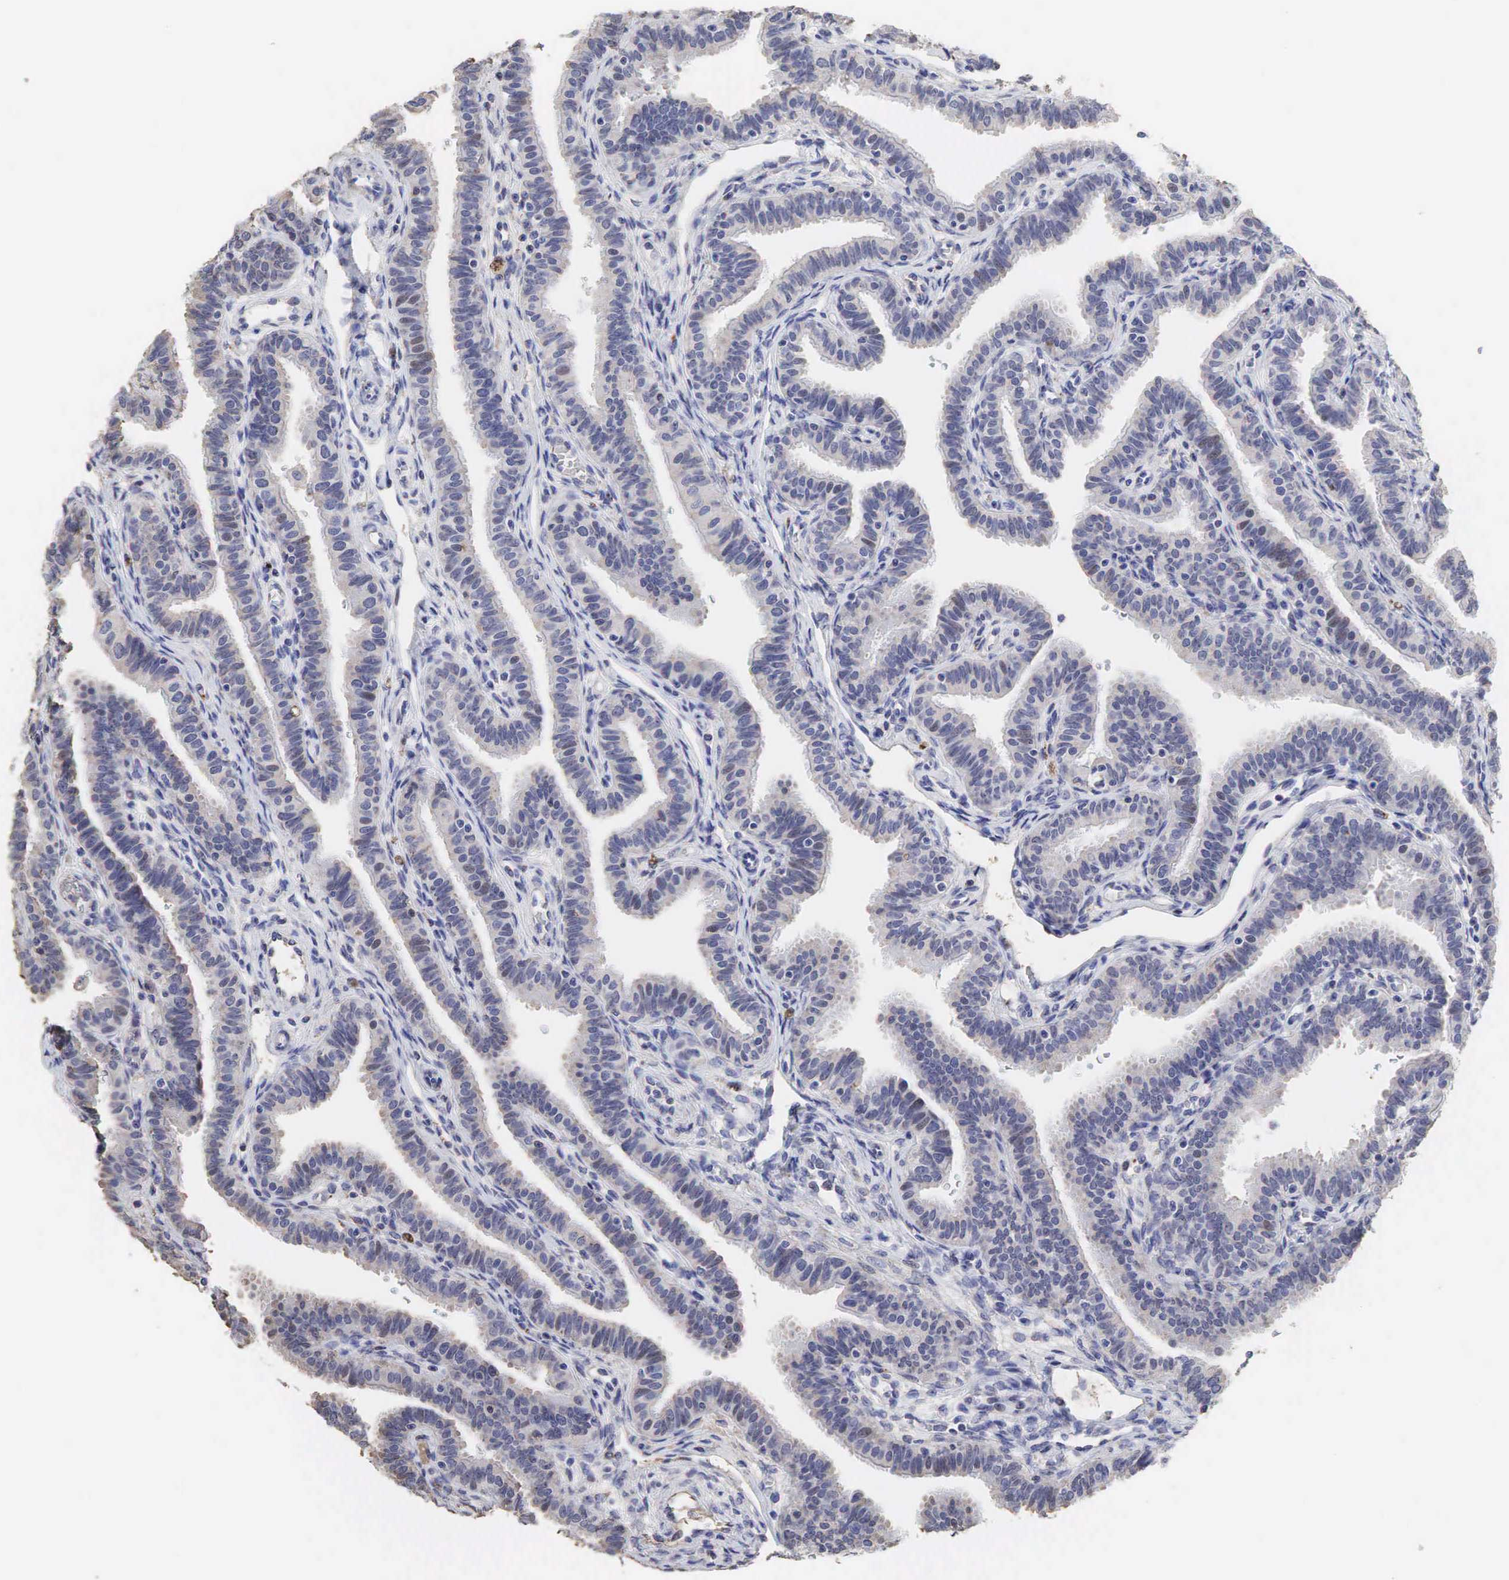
{"staining": {"intensity": "weak", "quantity": "<25%", "location": "nuclear"}, "tissue": "fallopian tube", "cell_type": "Glandular cells", "image_type": "normal", "snomed": [{"axis": "morphology", "description": "Normal tissue, NOS"}, {"axis": "topography", "description": "Fallopian tube"}], "caption": "This image is of benign fallopian tube stained with IHC to label a protein in brown with the nuclei are counter-stained blue. There is no expression in glandular cells.", "gene": "DKC1", "patient": {"sex": "female", "age": 32}}